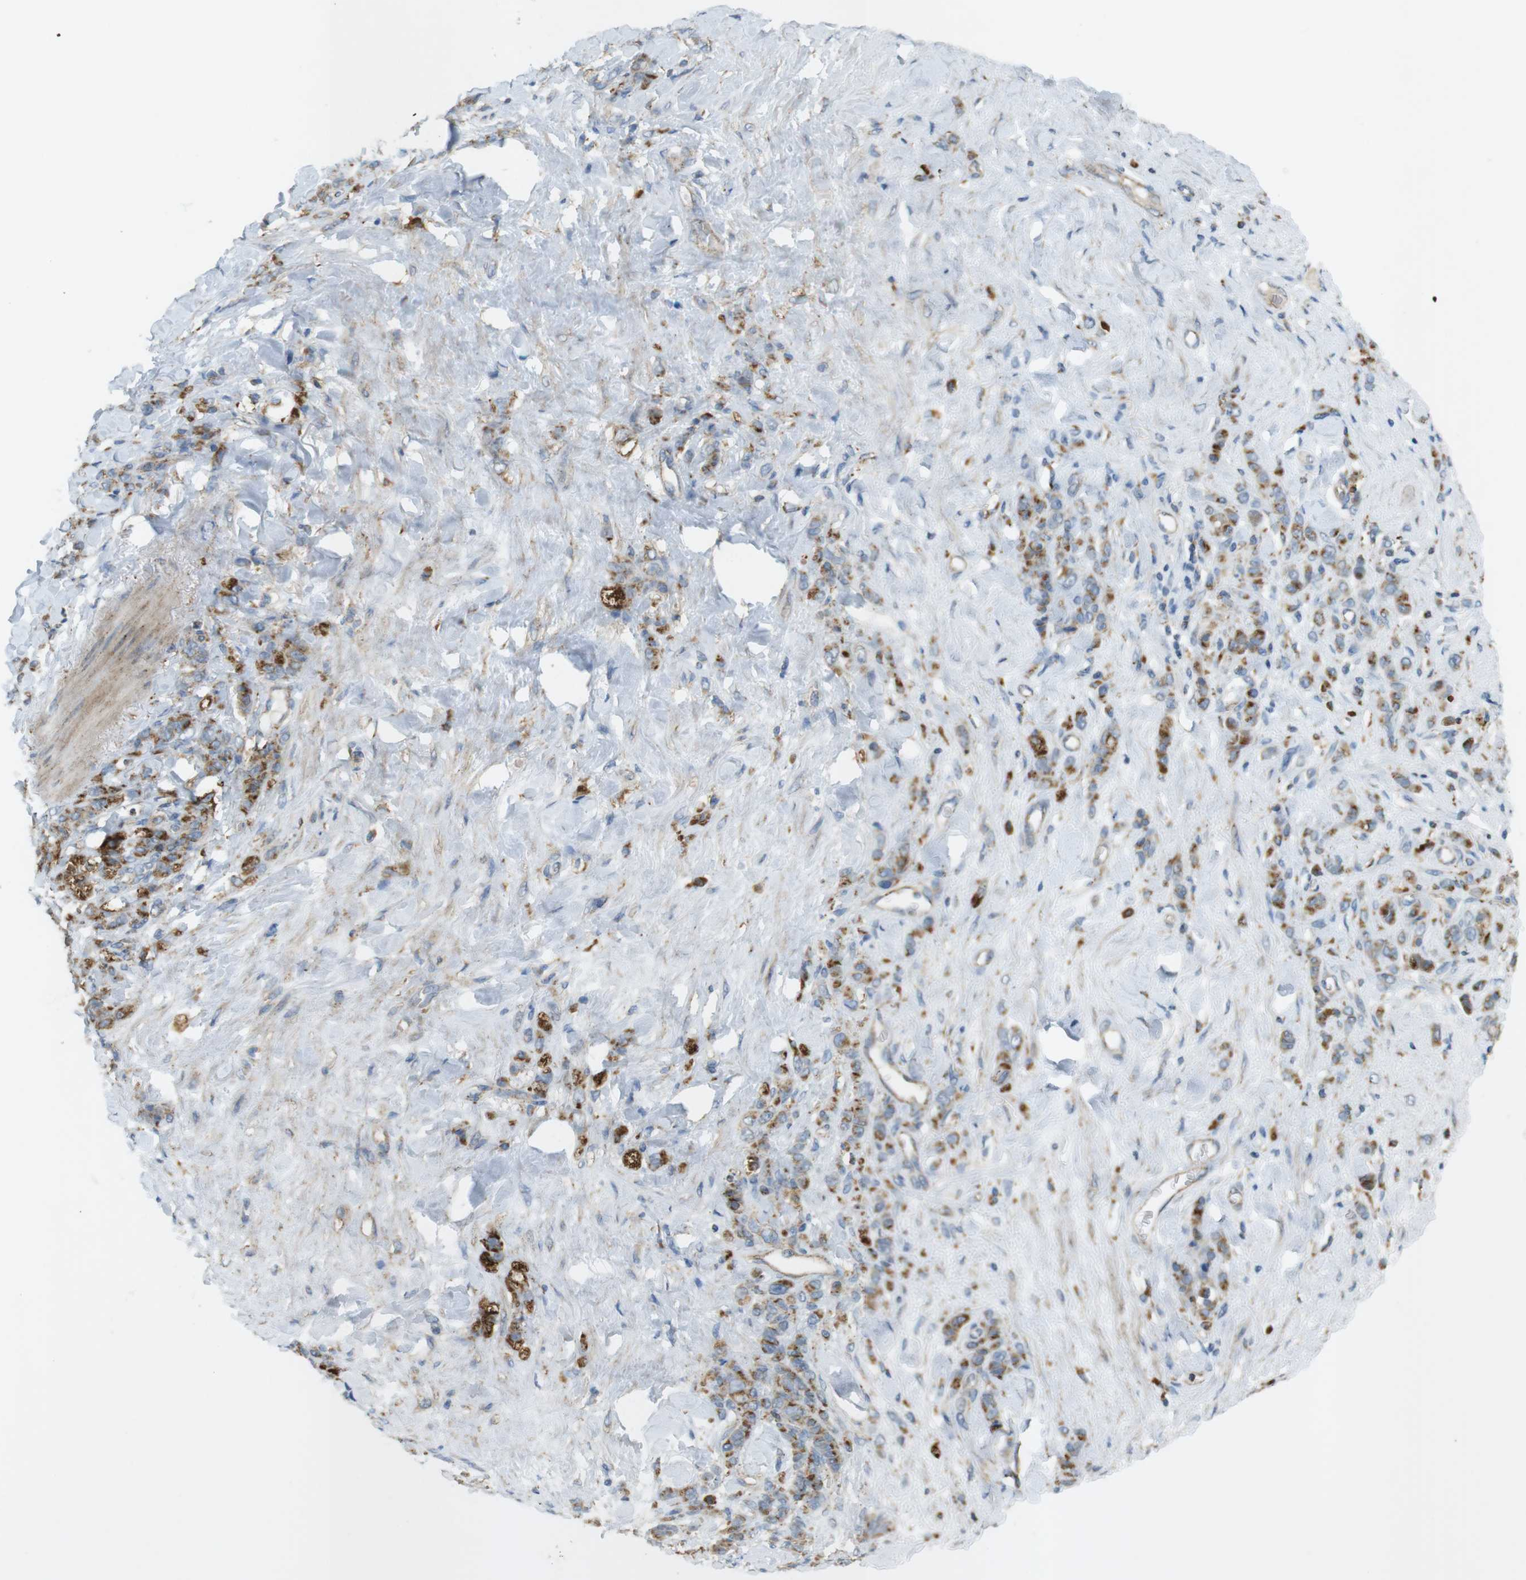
{"staining": {"intensity": "moderate", "quantity": ">75%", "location": "cytoplasmic/membranous"}, "tissue": "stomach cancer", "cell_type": "Tumor cells", "image_type": "cancer", "snomed": [{"axis": "morphology", "description": "Adenocarcinoma, NOS"}, {"axis": "topography", "description": "Stomach"}], "caption": "Protein positivity by immunohistochemistry (IHC) reveals moderate cytoplasmic/membranous staining in approximately >75% of tumor cells in adenocarcinoma (stomach).", "gene": "LAMP1", "patient": {"sex": "male", "age": 82}}